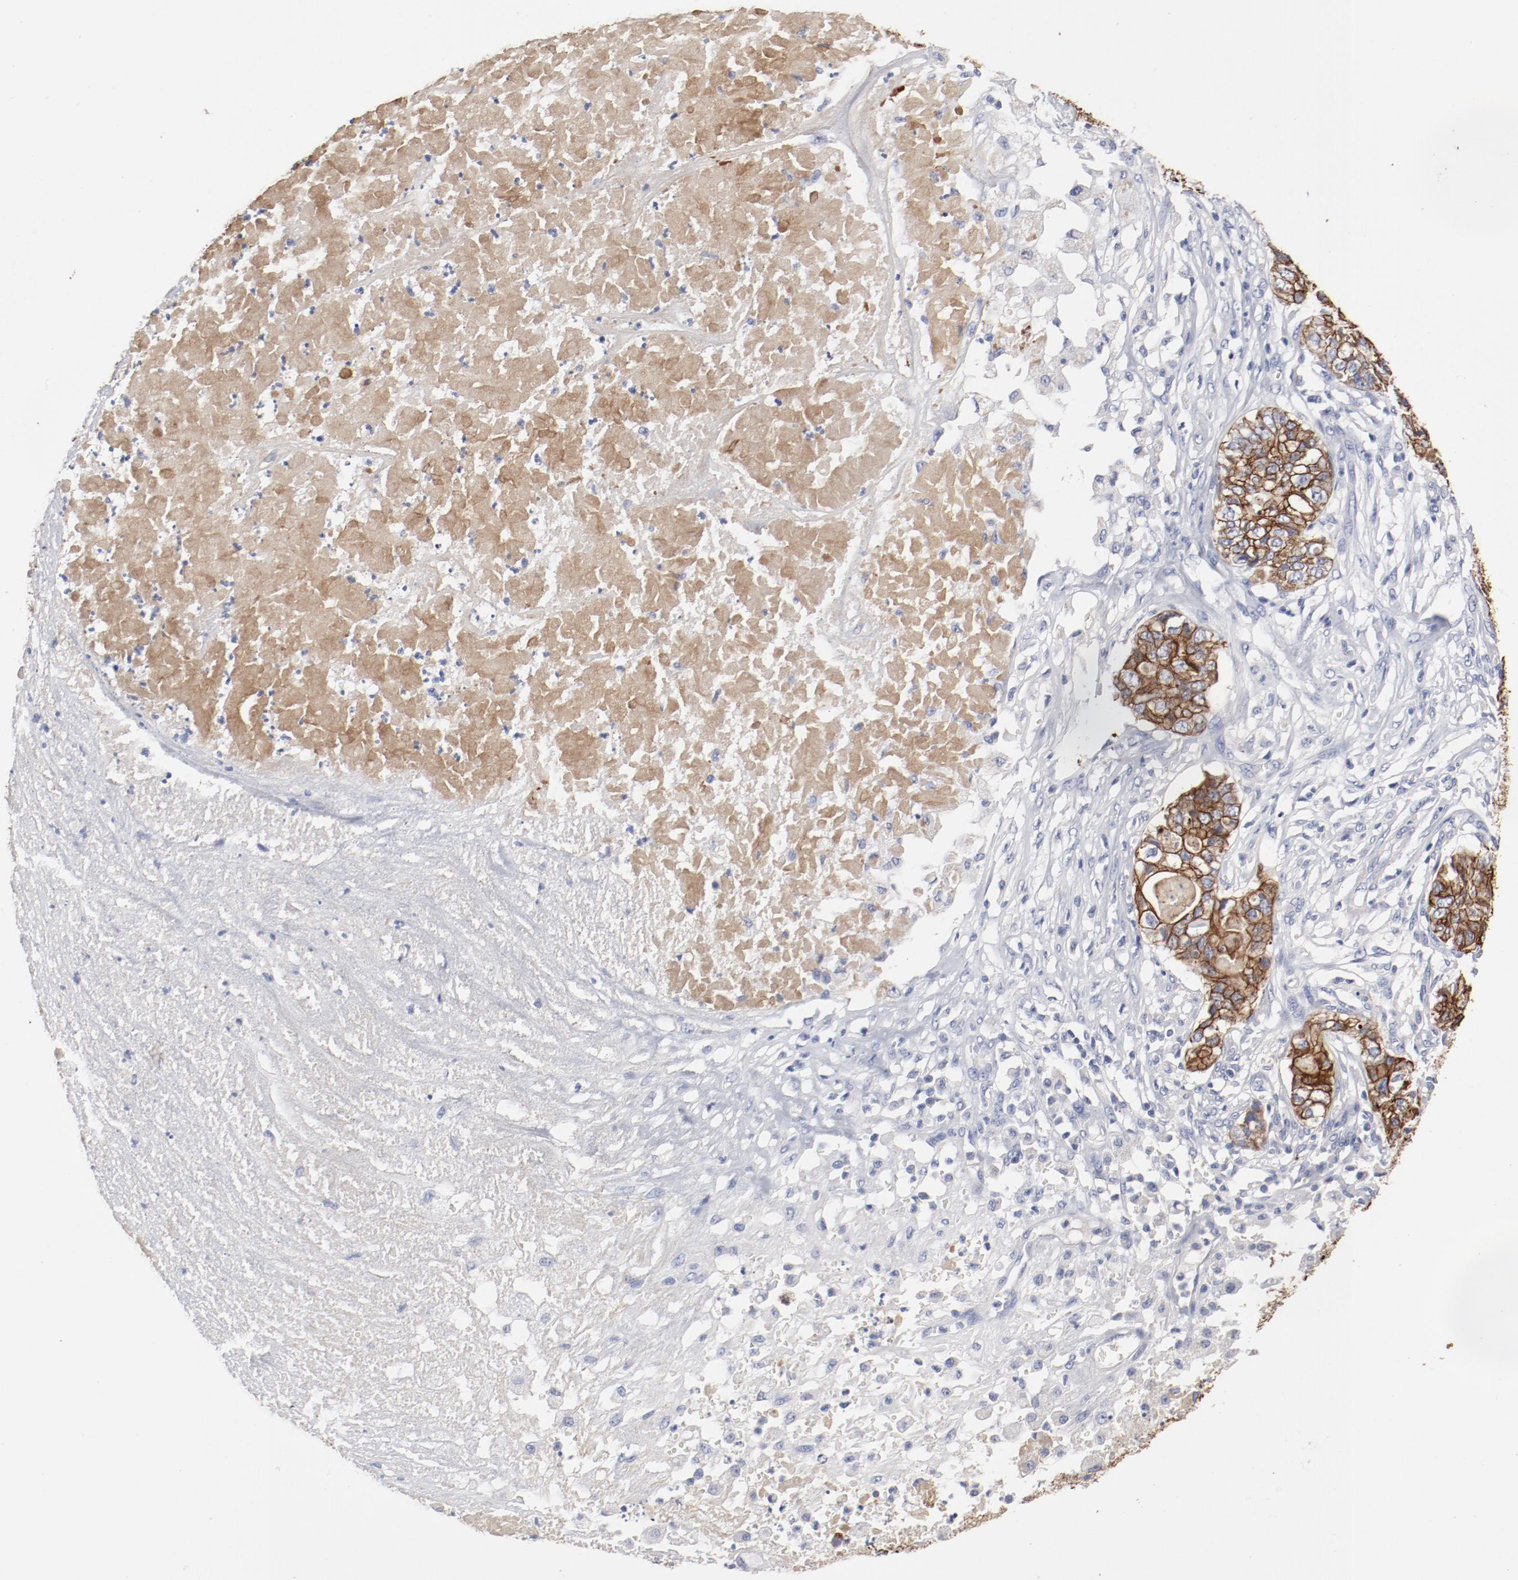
{"staining": {"intensity": "strong", "quantity": ">75%", "location": "cytoplasmic/membranous"}, "tissue": "pancreatic cancer", "cell_type": "Tumor cells", "image_type": "cancer", "snomed": [{"axis": "morphology", "description": "Adenocarcinoma, NOS"}, {"axis": "topography", "description": "Pancreas"}], "caption": "Human pancreatic cancer (adenocarcinoma) stained for a protein (brown) displays strong cytoplasmic/membranous positive expression in about >75% of tumor cells.", "gene": "TSPAN6", "patient": {"sex": "male", "age": 50}}